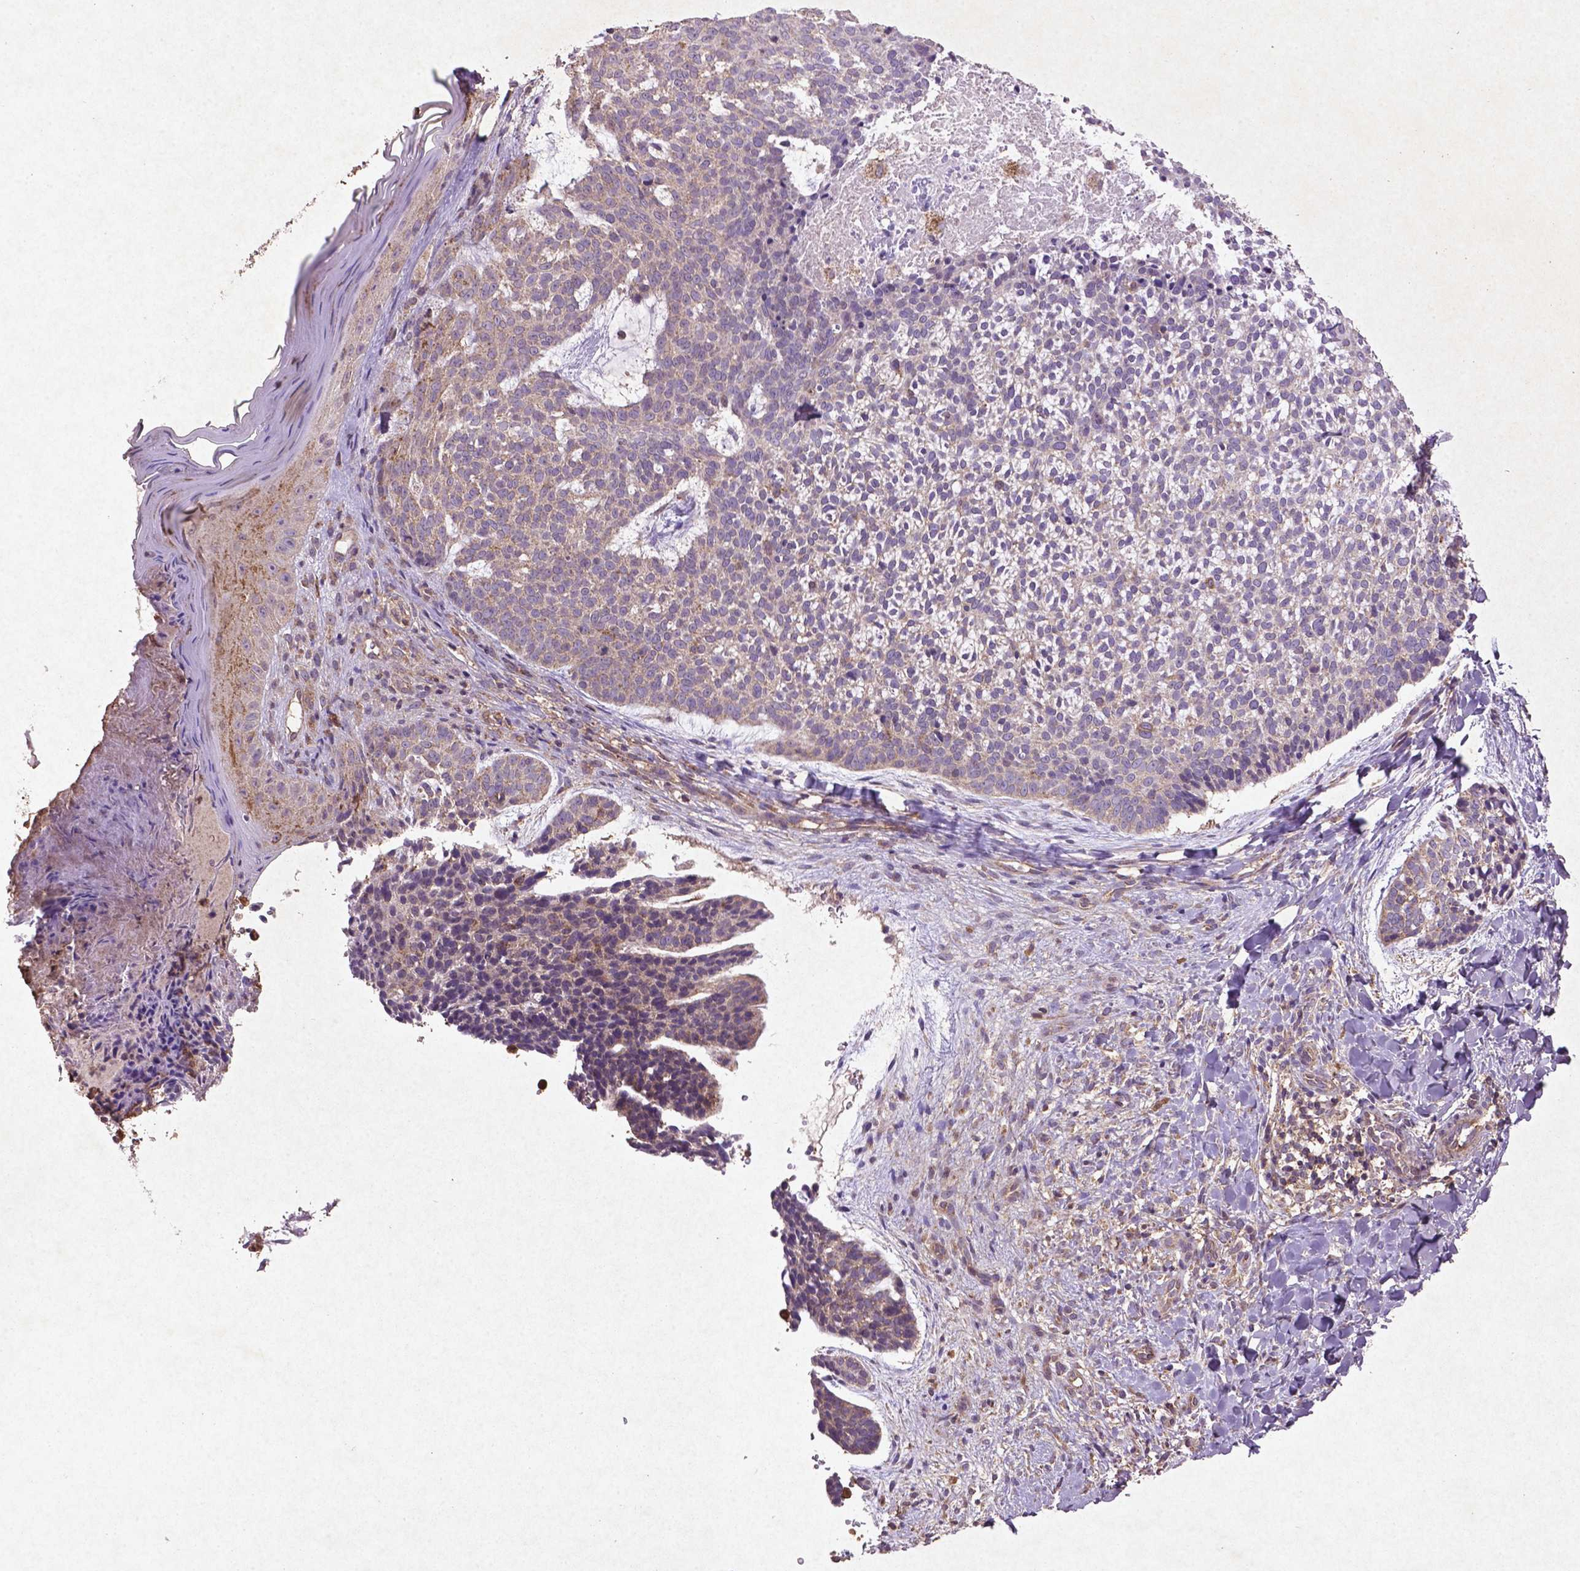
{"staining": {"intensity": "weak", "quantity": "<25%", "location": "cytoplasmic/membranous"}, "tissue": "skin cancer", "cell_type": "Tumor cells", "image_type": "cancer", "snomed": [{"axis": "morphology", "description": "Basal cell carcinoma"}, {"axis": "topography", "description": "Skin"}], "caption": "Skin basal cell carcinoma stained for a protein using IHC displays no expression tumor cells.", "gene": "MTOR", "patient": {"sex": "male", "age": 64}}